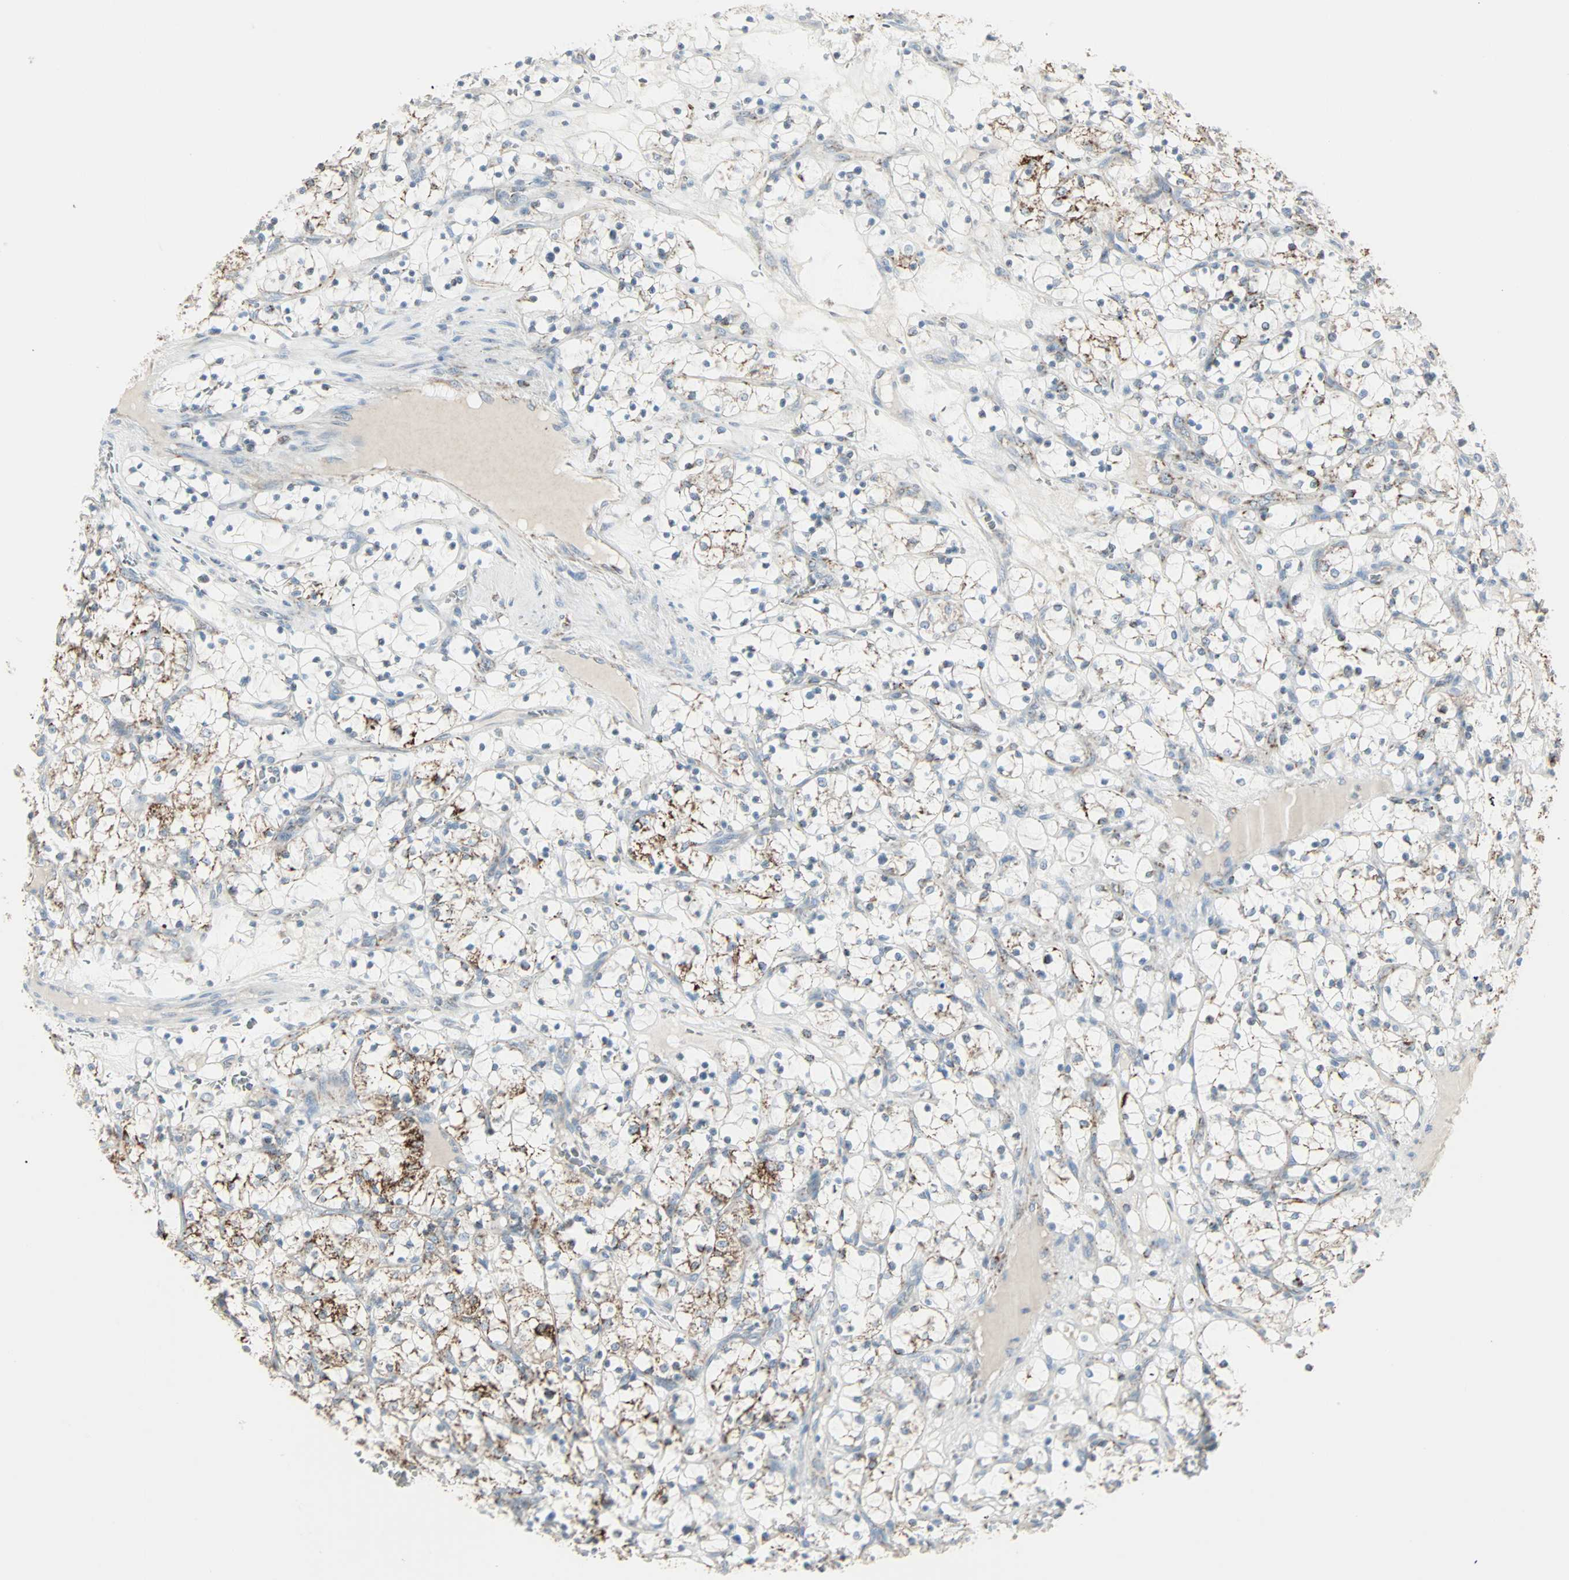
{"staining": {"intensity": "weak", "quantity": "<25%", "location": "cytoplasmic/membranous"}, "tissue": "renal cancer", "cell_type": "Tumor cells", "image_type": "cancer", "snomed": [{"axis": "morphology", "description": "Adenocarcinoma, NOS"}, {"axis": "topography", "description": "Kidney"}], "caption": "The micrograph reveals no significant expression in tumor cells of renal cancer. (Stains: DAB (3,3'-diaminobenzidine) immunohistochemistry (IHC) with hematoxylin counter stain, Microscopy: brightfield microscopy at high magnification).", "gene": "IDH2", "patient": {"sex": "female", "age": 69}}